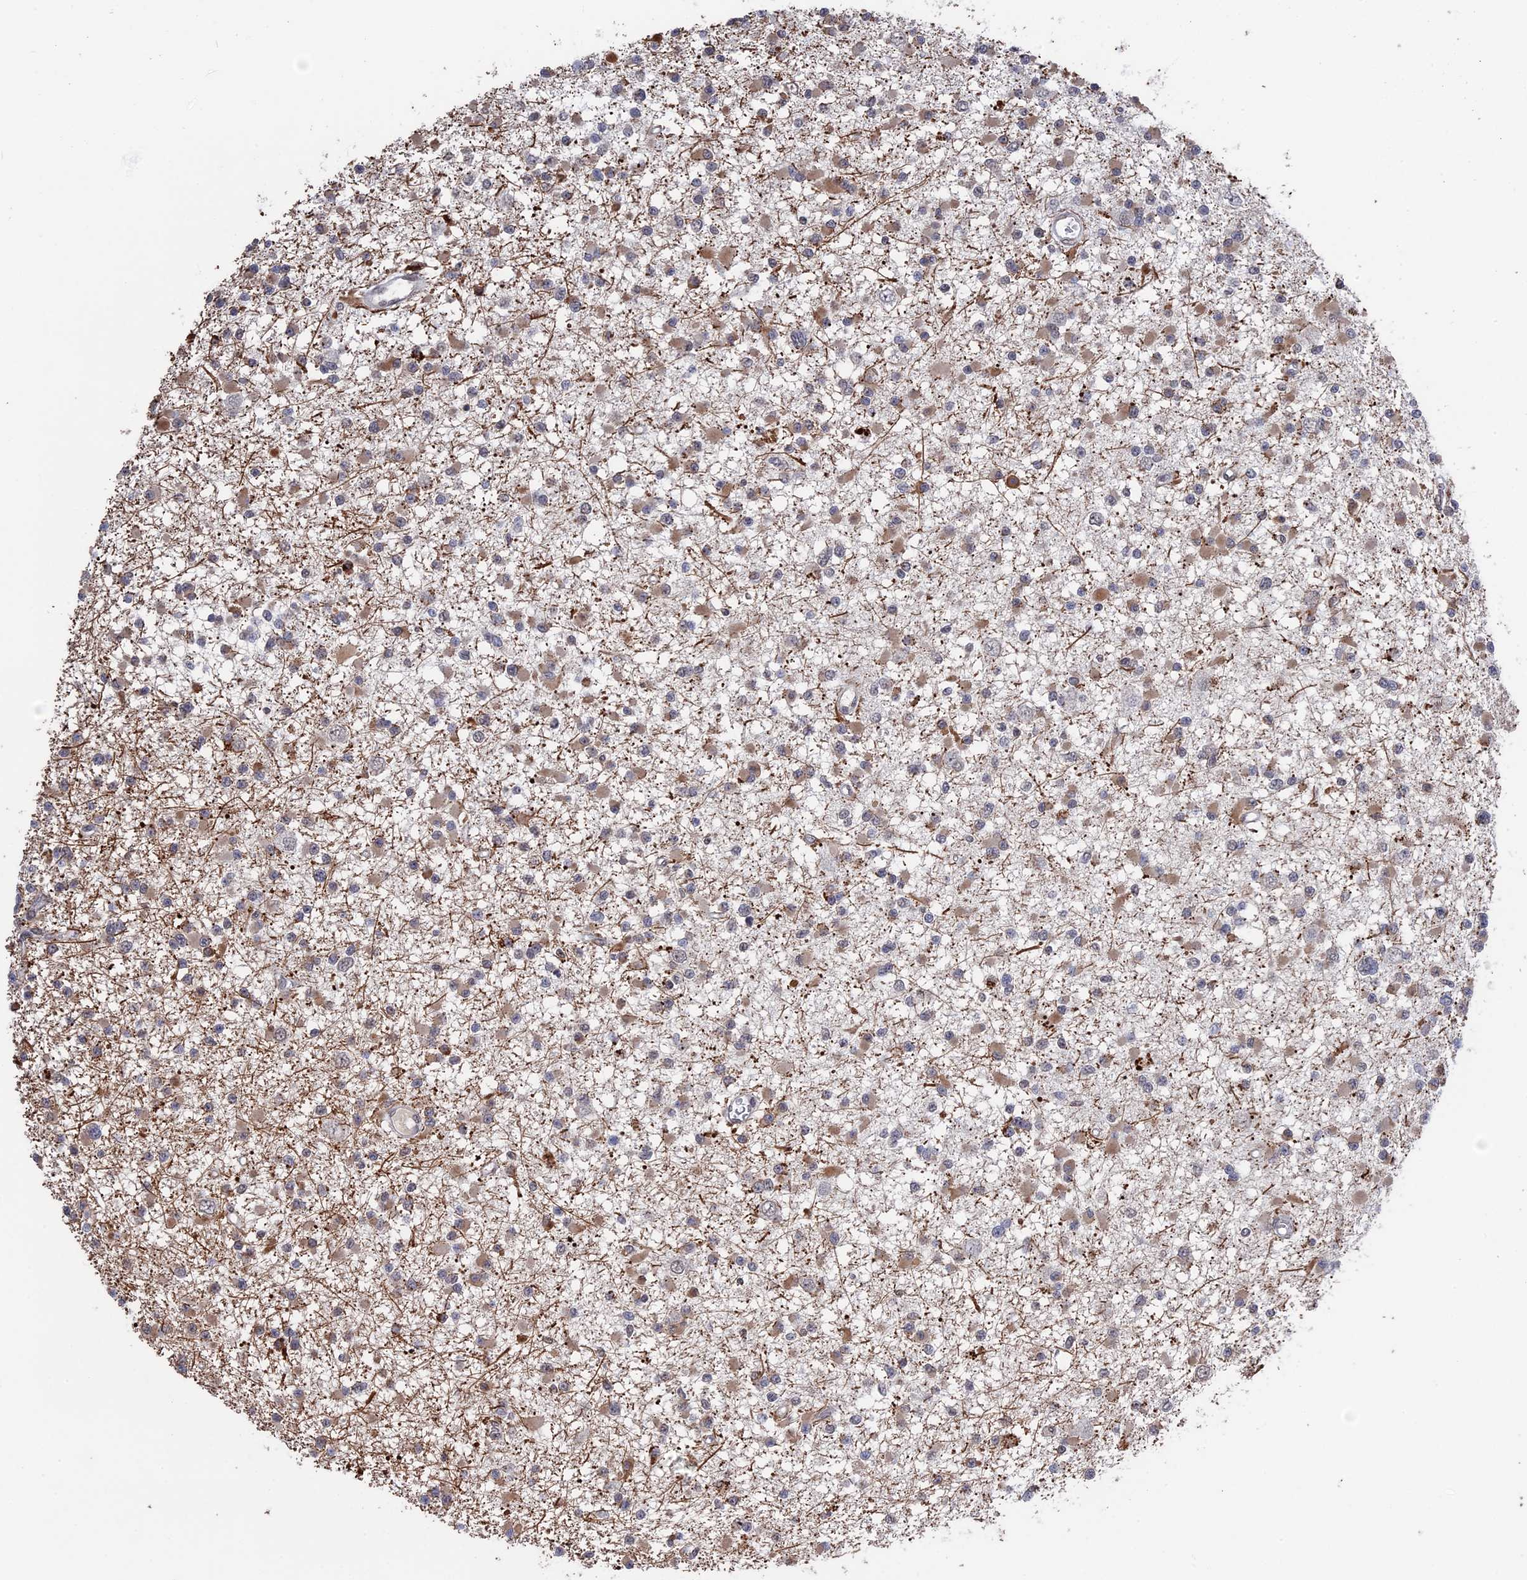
{"staining": {"intensity": "weak", "quantity": "25%-75%", "location": "cytoplasmic/membranous"}, "tissue": "glioma", "cell_type": "Tumor cells", "image_type": "cancer", "snomed": [{"axis": "morphology", "description": "Glioma, malignant, Low grade"}, {"axis": "topography", "description": "Brain"}], "caption": "Protein staining exhibits weak cytoplasmic/membranous expression in approximately 25%-75% of tumor cells in glioma. (Stains: DAB (3,3'-diaminobenzidine) in brown, nuclei in blue, Microscopy: brightfield microscopy at high magnification).", "gene": "NR2C2AP", "patient": {"sex": "female", "age": 22}}